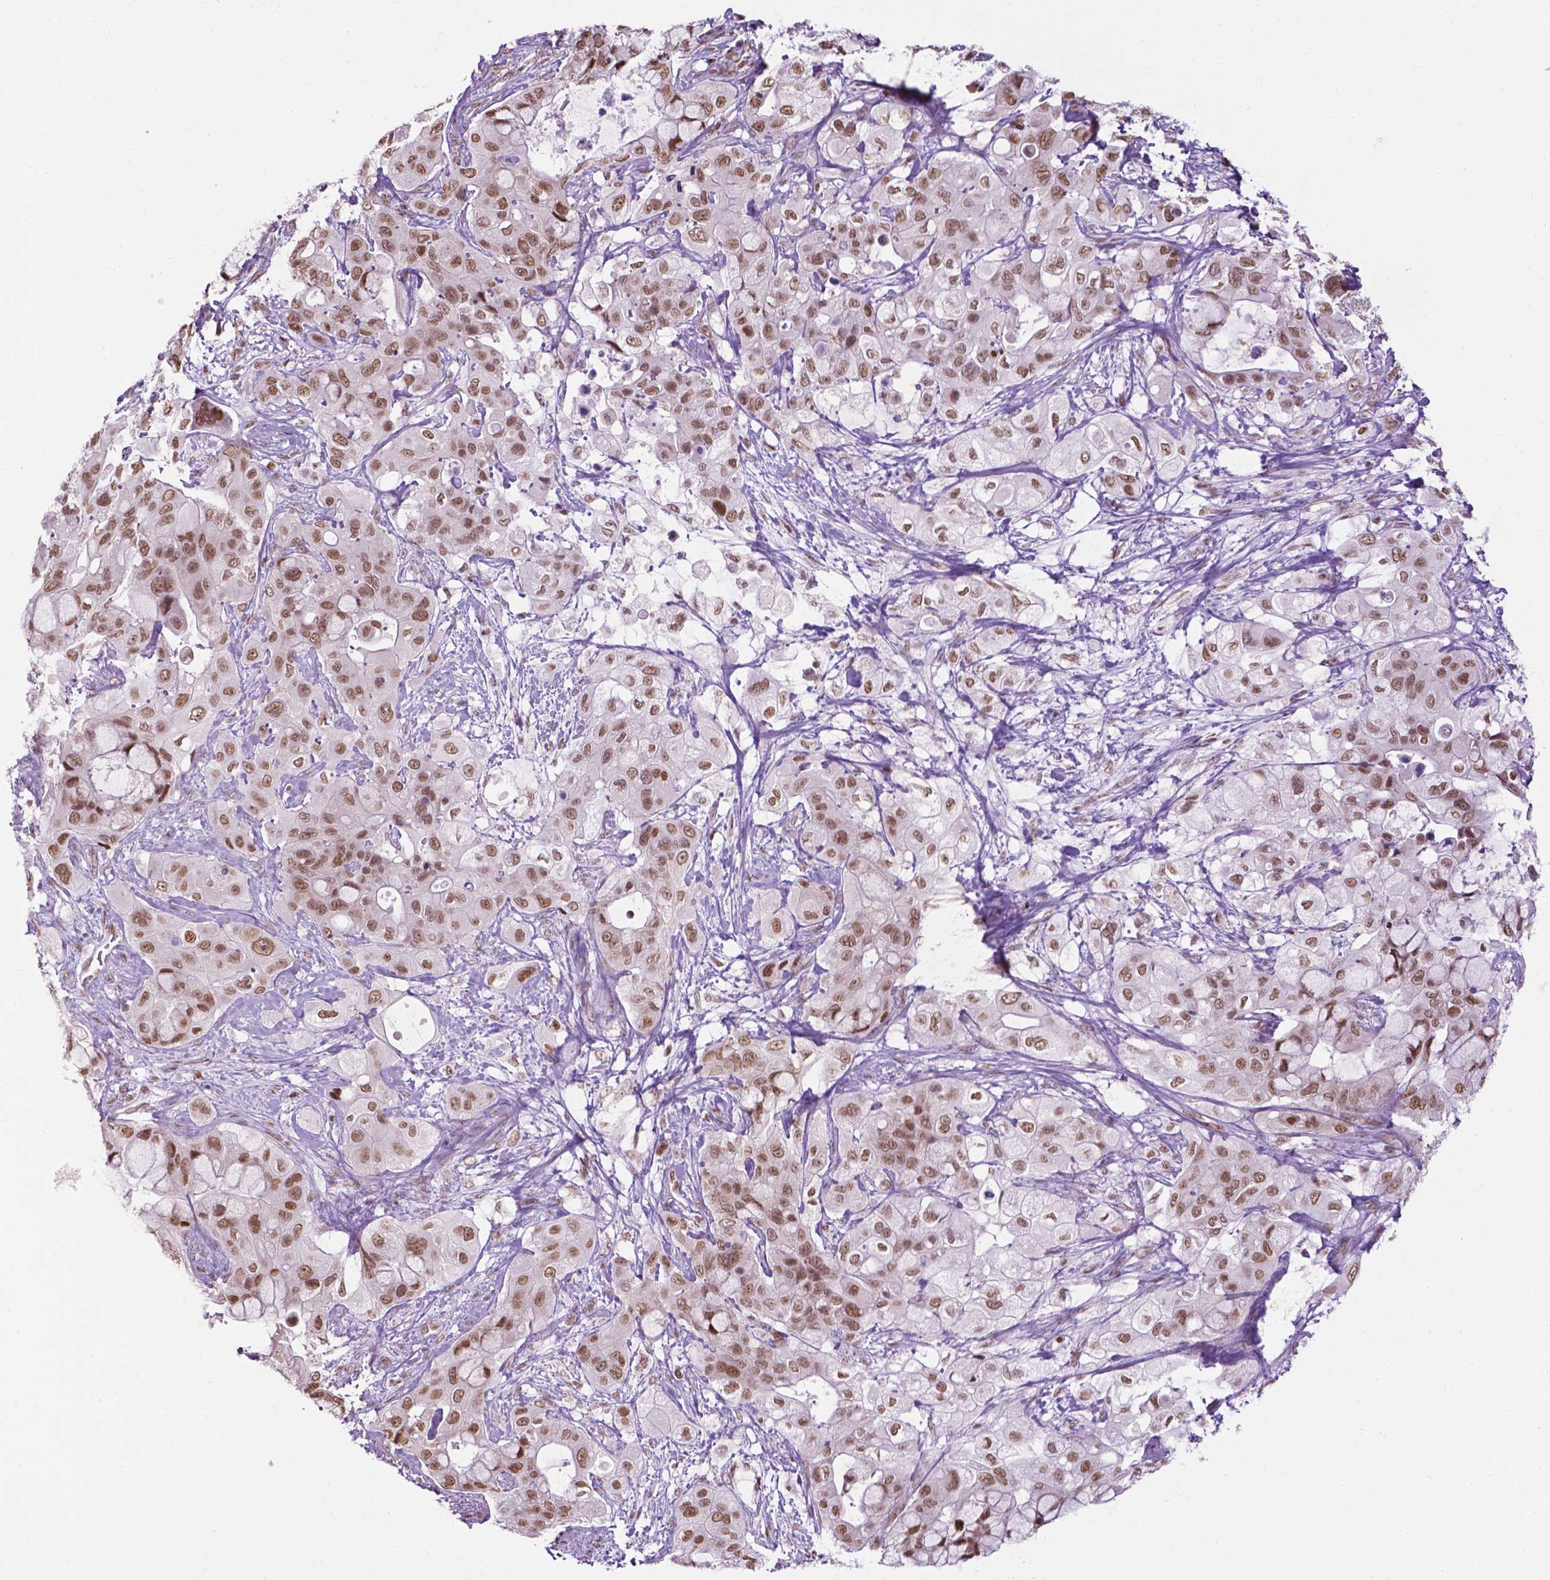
{"staining": {"intensity": "moderate", "quantity": ">75%", "location": "nuclear"}, "tissue": "pancreatic cancer", "cell_type": "Tumor cells", "image_type": "cancer", "snomed": [{"axis": "morphology", "description": "Adenocarcinoma, NOS"}, {"axis": "topography", "description": "Pancreas"}], "caption": "DAB (3,3'-diaminobenzidine) immunohistochemical staining of human pancreatic adenocarcinoma shows moderate nuclear protein staining in about >75% of tumor cells.", "gene": "COL23A1", "patient": {"sex": "male", "age": 71}}